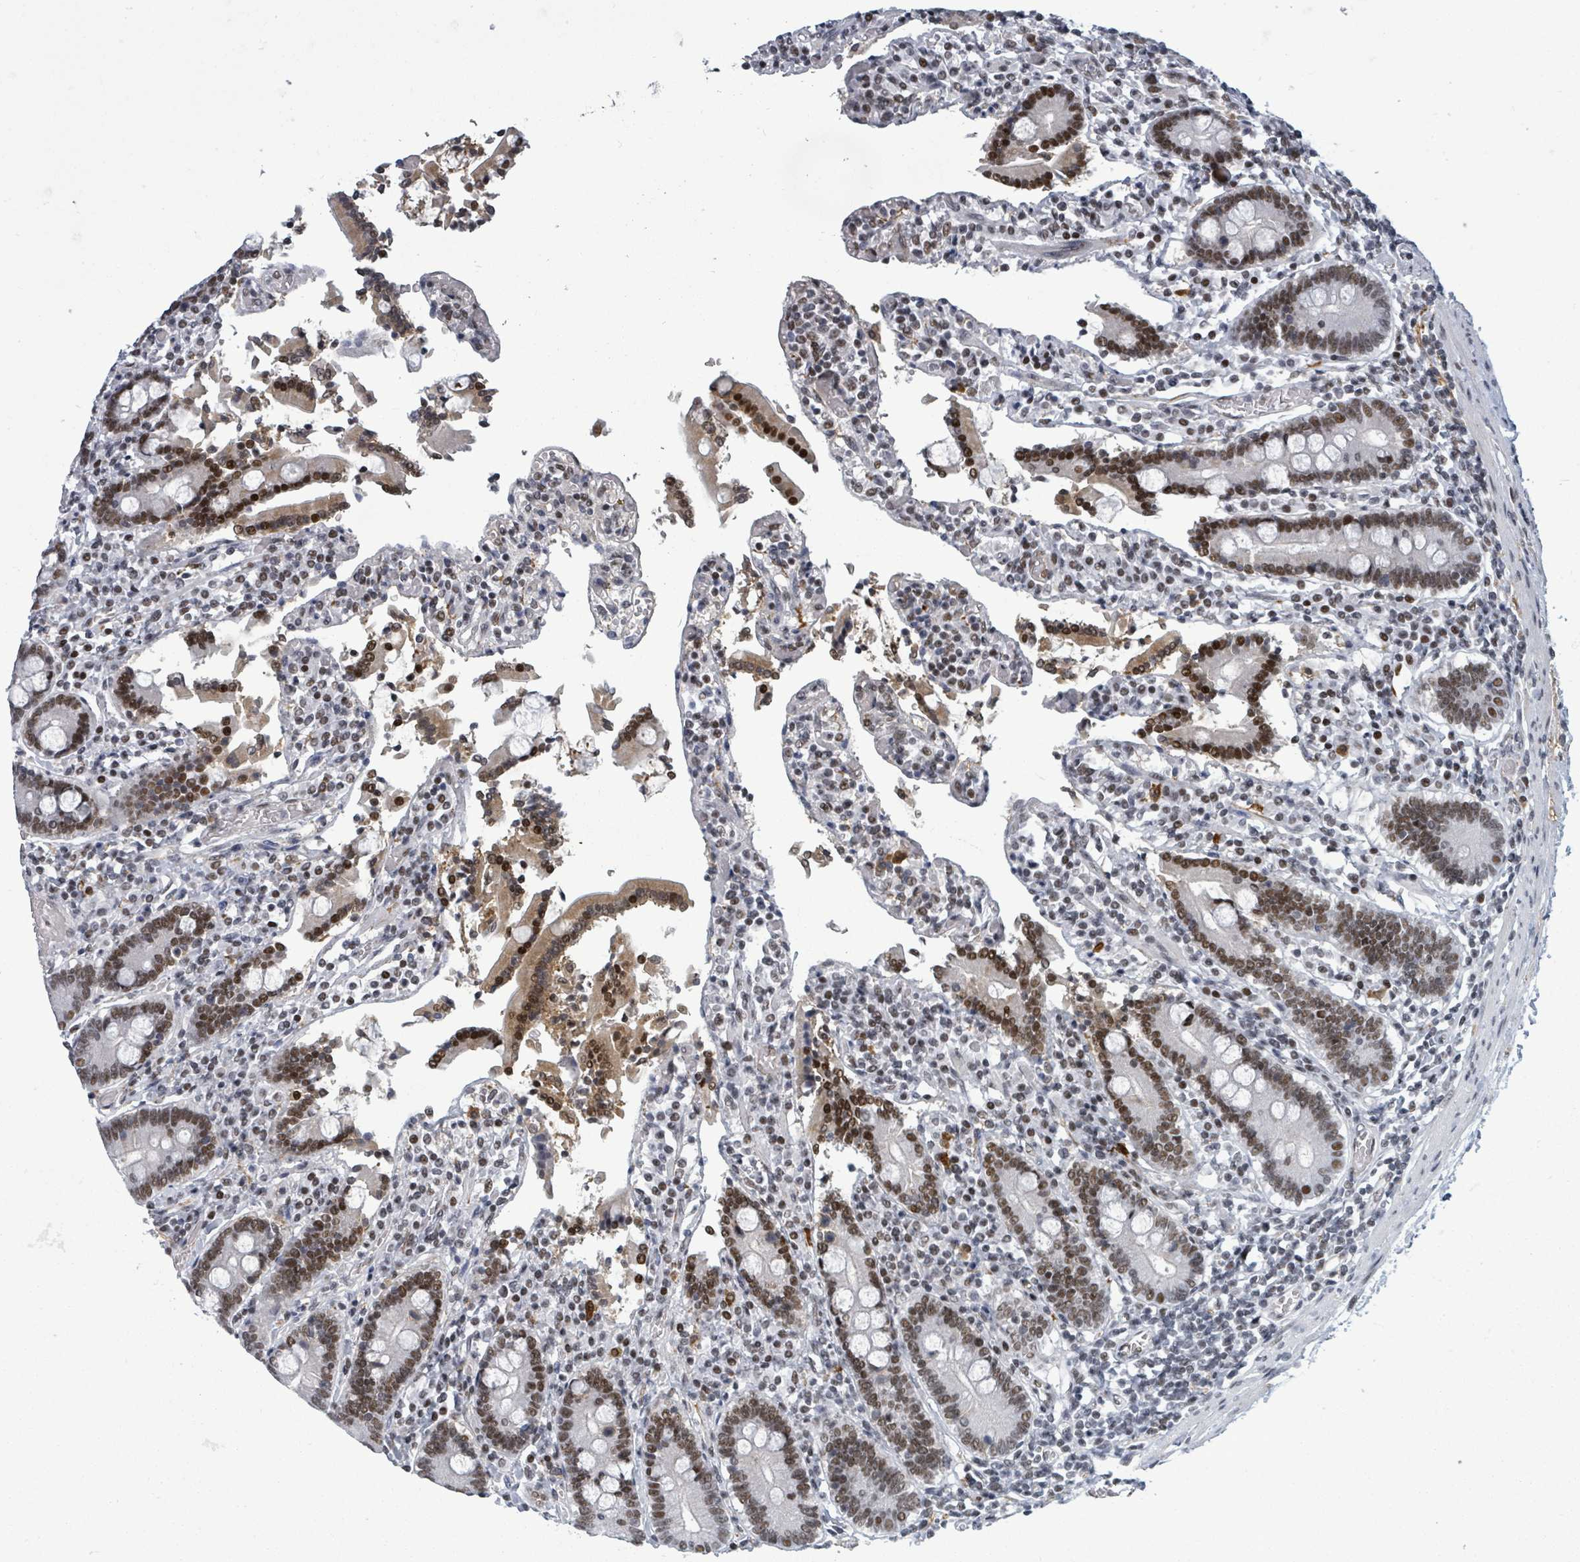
{"staining": {"intensity": "strong", "quantity": ">75%", "location": "nuclear"}, "tissue": "duodenum", "cell_type": "Glandular cells", "image_type": "normal", "snomed": [{"axis": "morphology", "description": "Normal tissue, NOS"}, {"axis": "topography", "description": "Duodenum"}], "caption": "The image displays immunohistochemical staining of benign duodenum. There is strong nuclear positivity is appreciated in approximately >75% of glandular cells. The protein is stained brown, and the nuclei are stained in blue (DAB (3,3'-diaminobenzidine) IHC with brightfield microscopy, high magnification).", "gene": "BIVM", "patient": {"sex": "male", "age": 55}}